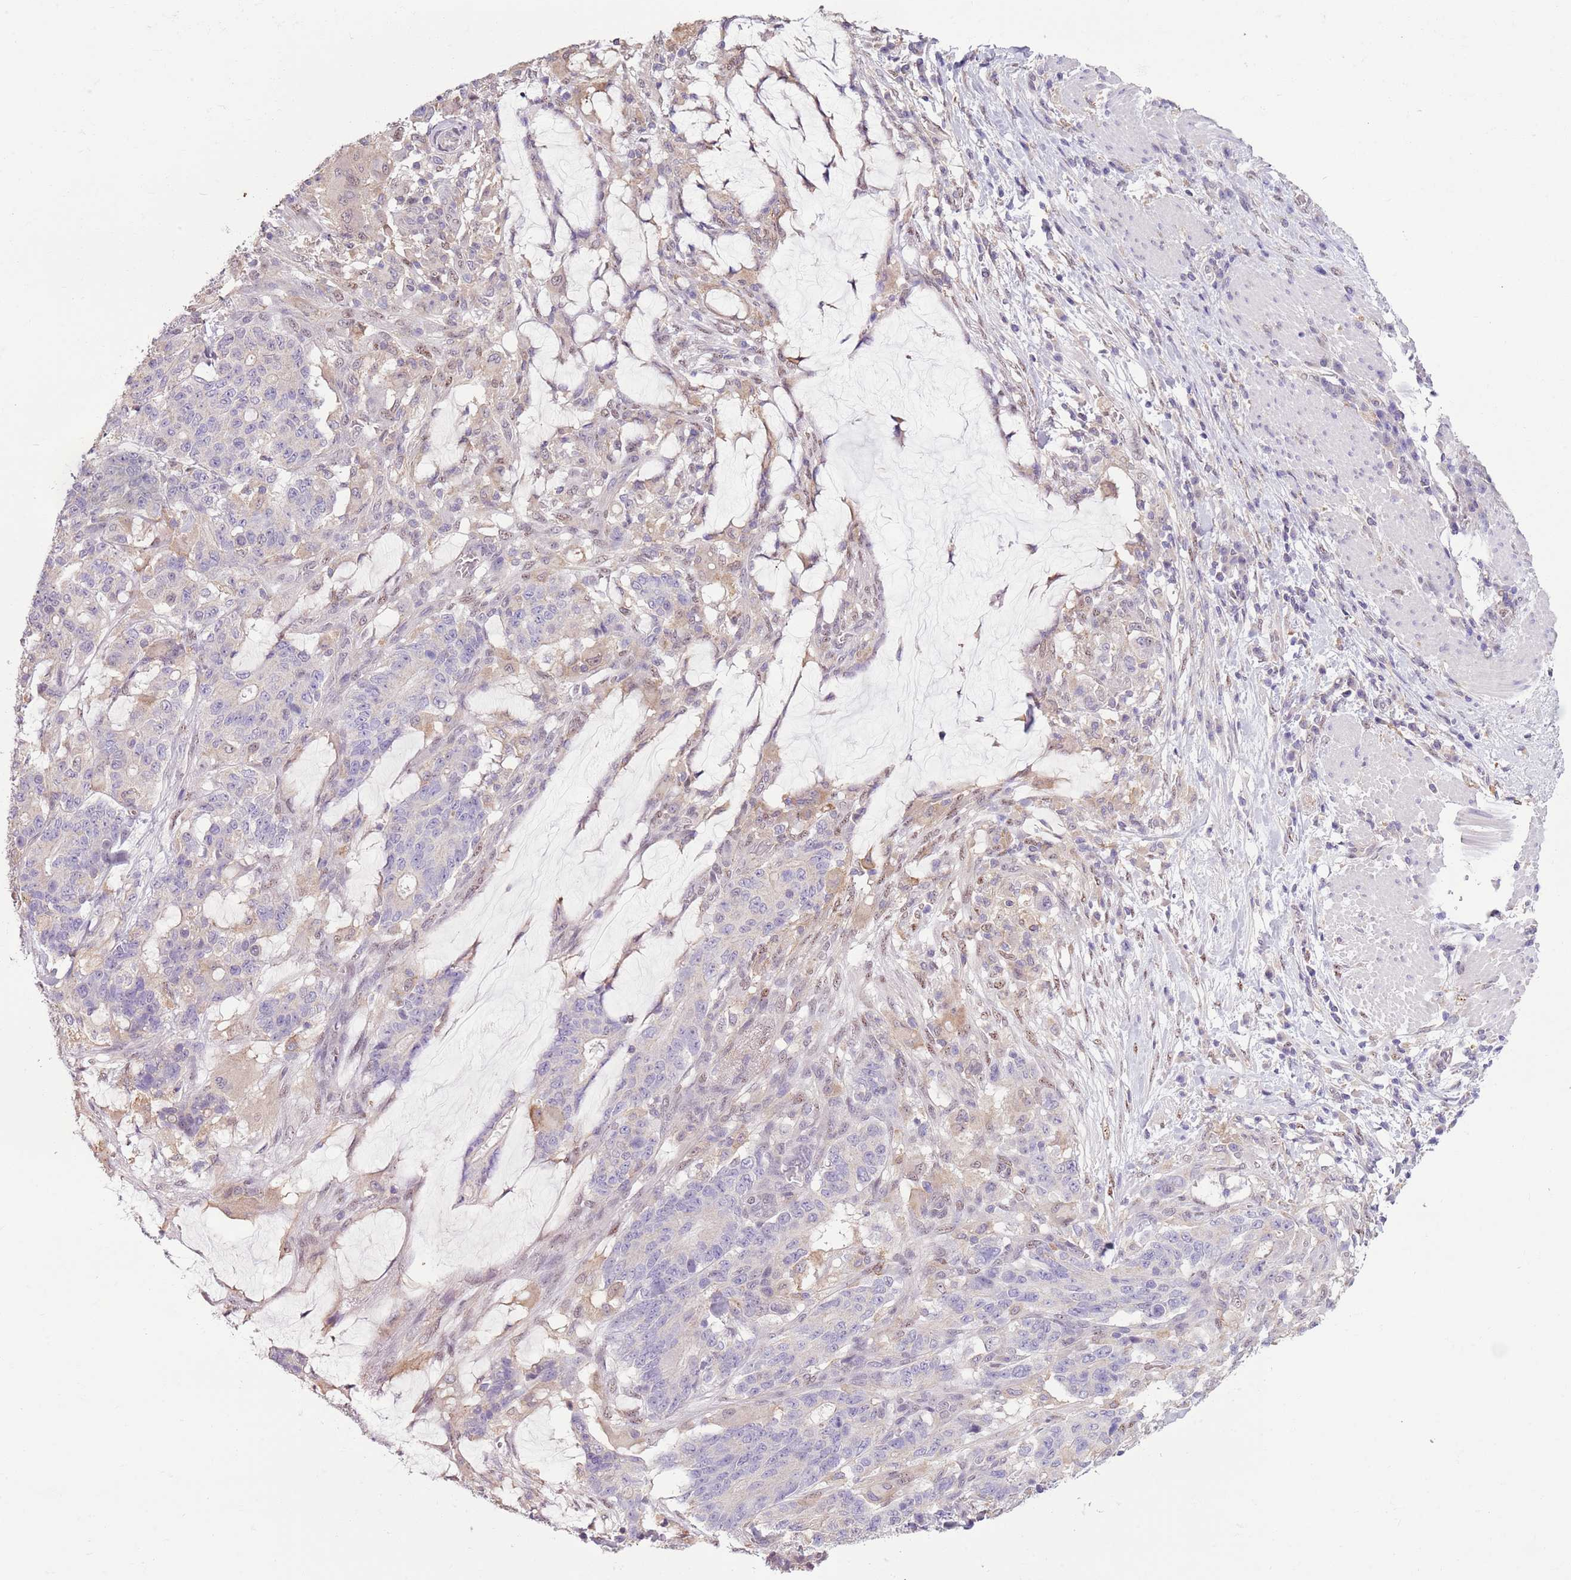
{"staining": {"intensity": "negative", "quantity": "none", "location": "none"}, "tissue": "stomach cancer", "cell_type": "Tumor cells", "image_type": "cancer", "snomed": [{"axis": "morphology", "description": "Normal tissue, NOS"}, {"axis": "morphology", "description": "Adenocarcinoma, NOS"}, {"axis": "topography", "description": "Stomach"}], "caption": "High magnification brightfield microscopy of stomach cancer stained with DAB (brown) and counterstained with hematoxylin (blue): tumor cells show no significant positivity. (Immunohistochemistry (ihc), brightfield microscopy, high magnification).", "gene": "CAPN9", "patient": {"sex": "female", "age": 64}}